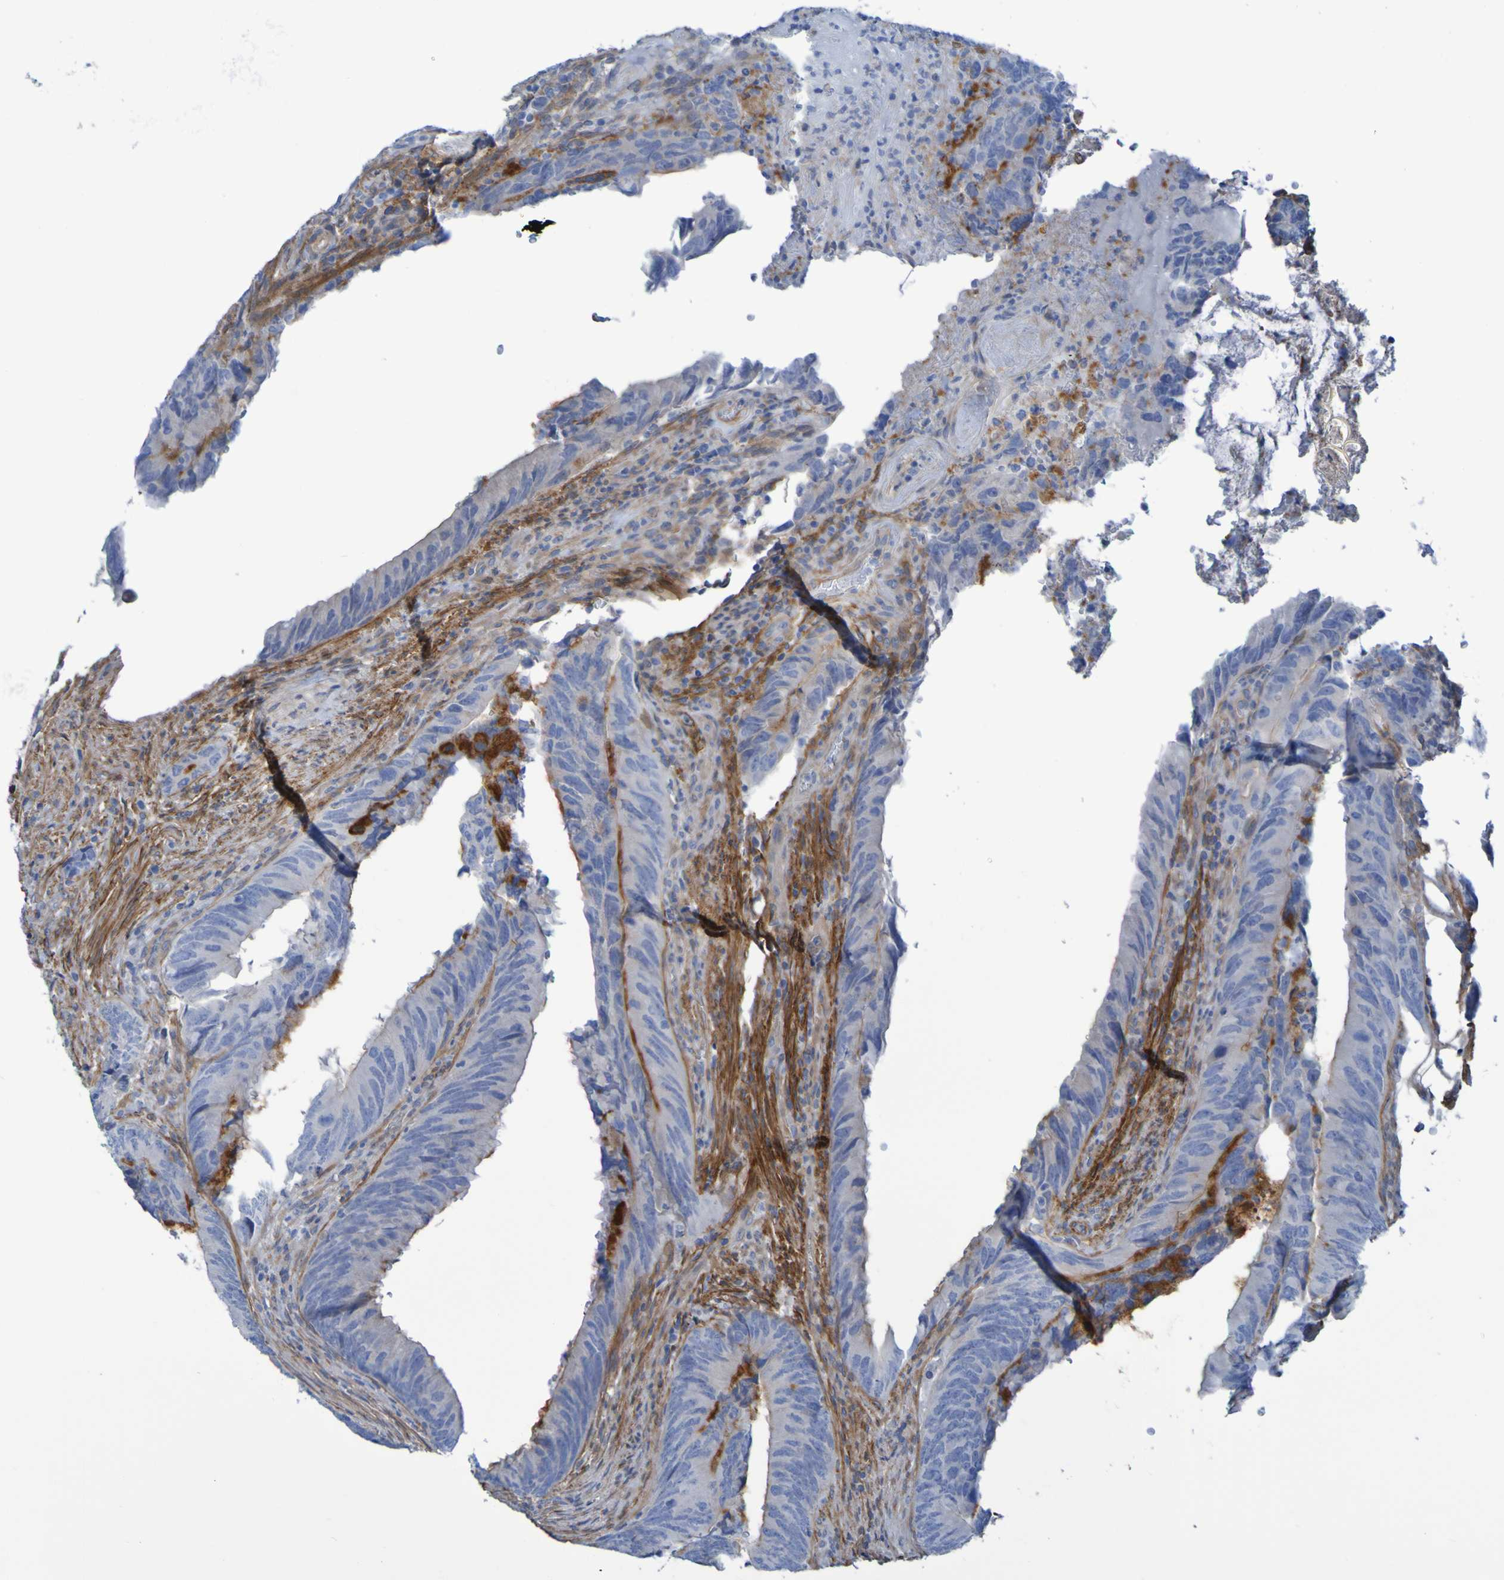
{"staining": {"intensity": "moderate", "quantity": "25%-75%", "location": "cytoplasmic/membranous"}, "tissue": "colorectal cancer", "cell_type": "Tumor cells", "image_type": "cancer", "snomed": [{"axis": "morphology", "description": "Normal tissue, NOS"}, {"axis": "morphology", "description": "Adenocarcinoma, NOS"}, {"axis": "topography", "description": "Colon"}], "caption": "This is a micrograph of immunohistochemistry (IHC) staining of adenocarcinoma (colorectal), which shows moderate positivity in the cytoplasmic/membranous of tumor cells.", "gene": "LPP", "patient": {"sex": "male", "age": 56}}